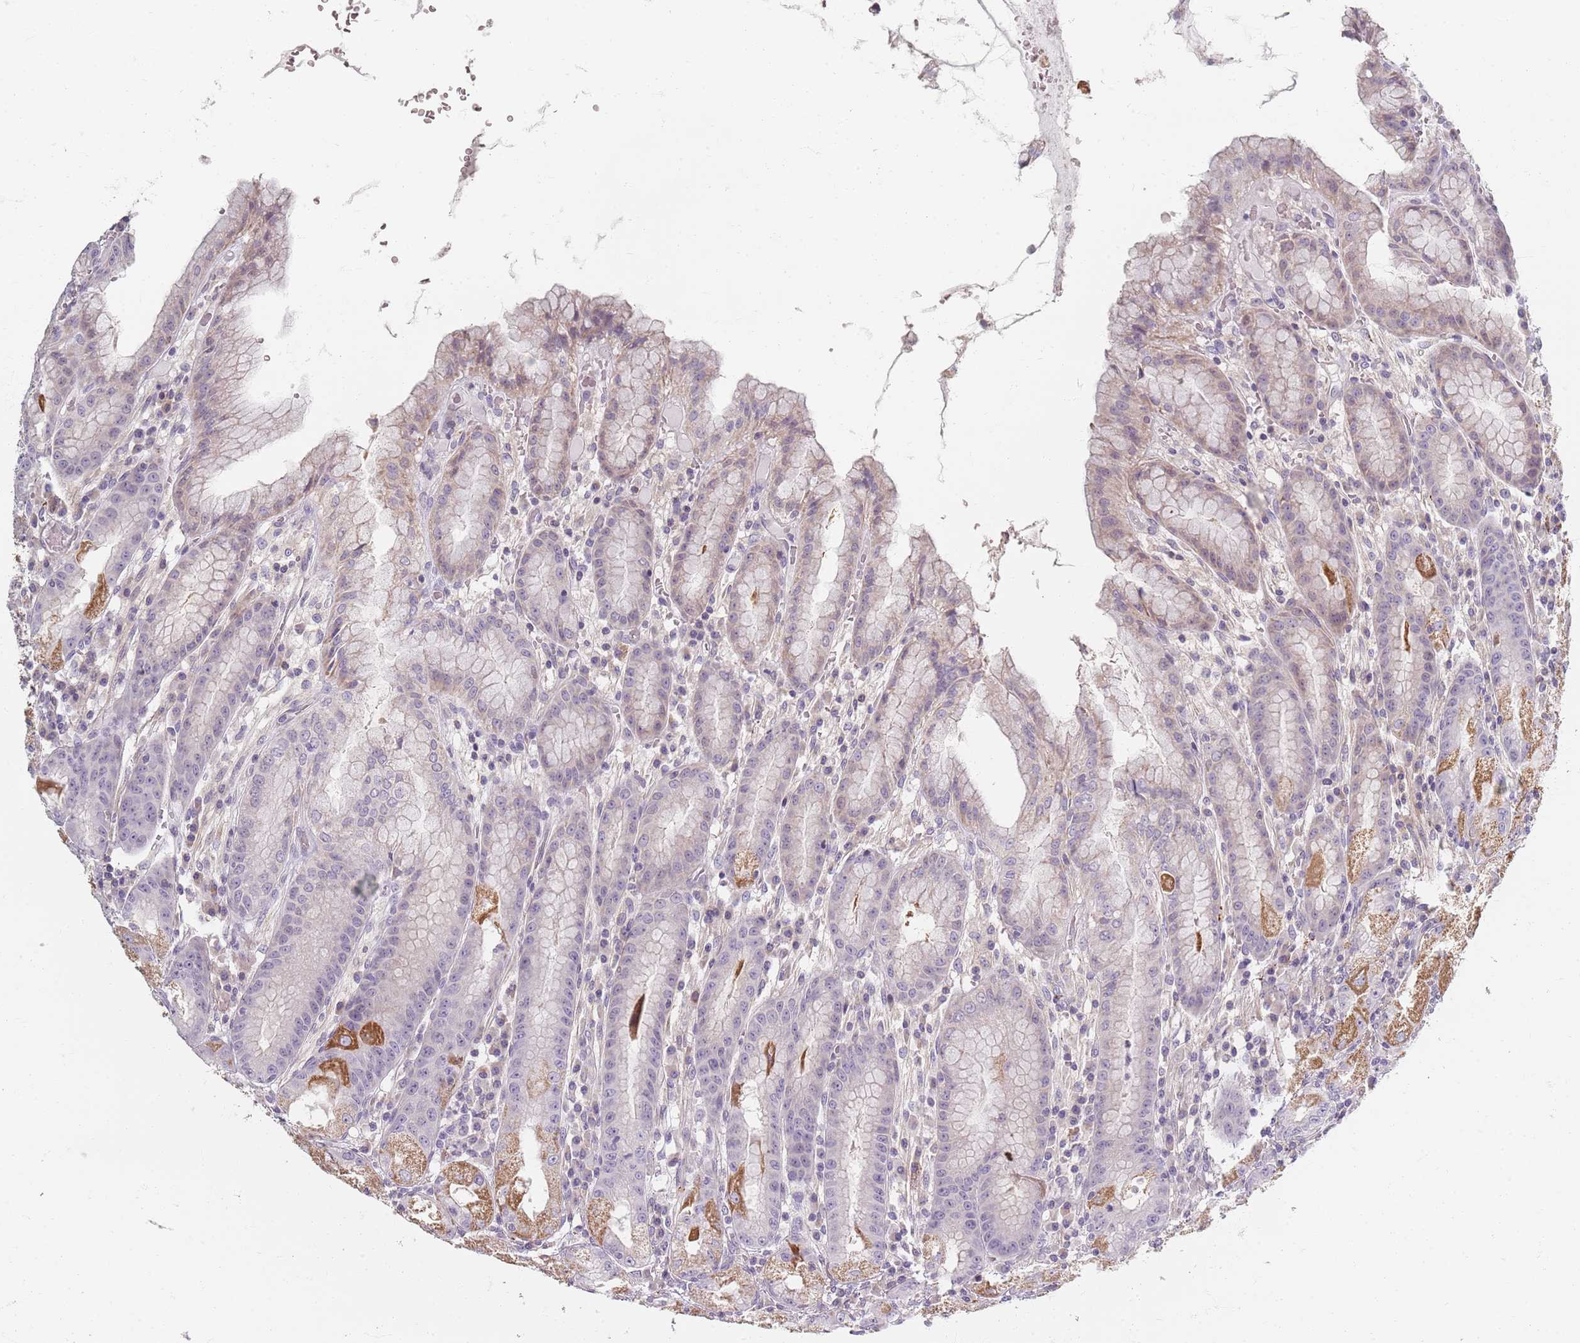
{"staining": {"intensity": "moderate", "quantity": "25%-75%", "location": "cytoplasmic/membranous"}, "tissue": "stomach", "cell_type": "Glandular cells", "image_type": "normal", "snomed": [{"axis": "morphology", "description": "Normal tissue, NOS"}, {"axis": "topography", "description": "Stomach, upper"}], "caption": "Immunohistochemistry (DAB (3,3'-diaminobenzidine)) staining of unremarkable human stomach exhibits moderate cytoplasmic/membranous protein staining in approximately 25%-75% of glandular cells. The protein is shown in brown color, while the nuclei are stained blue.", "gene": "SYNGR3", "patient": {"sex": "male", "age": 52}}